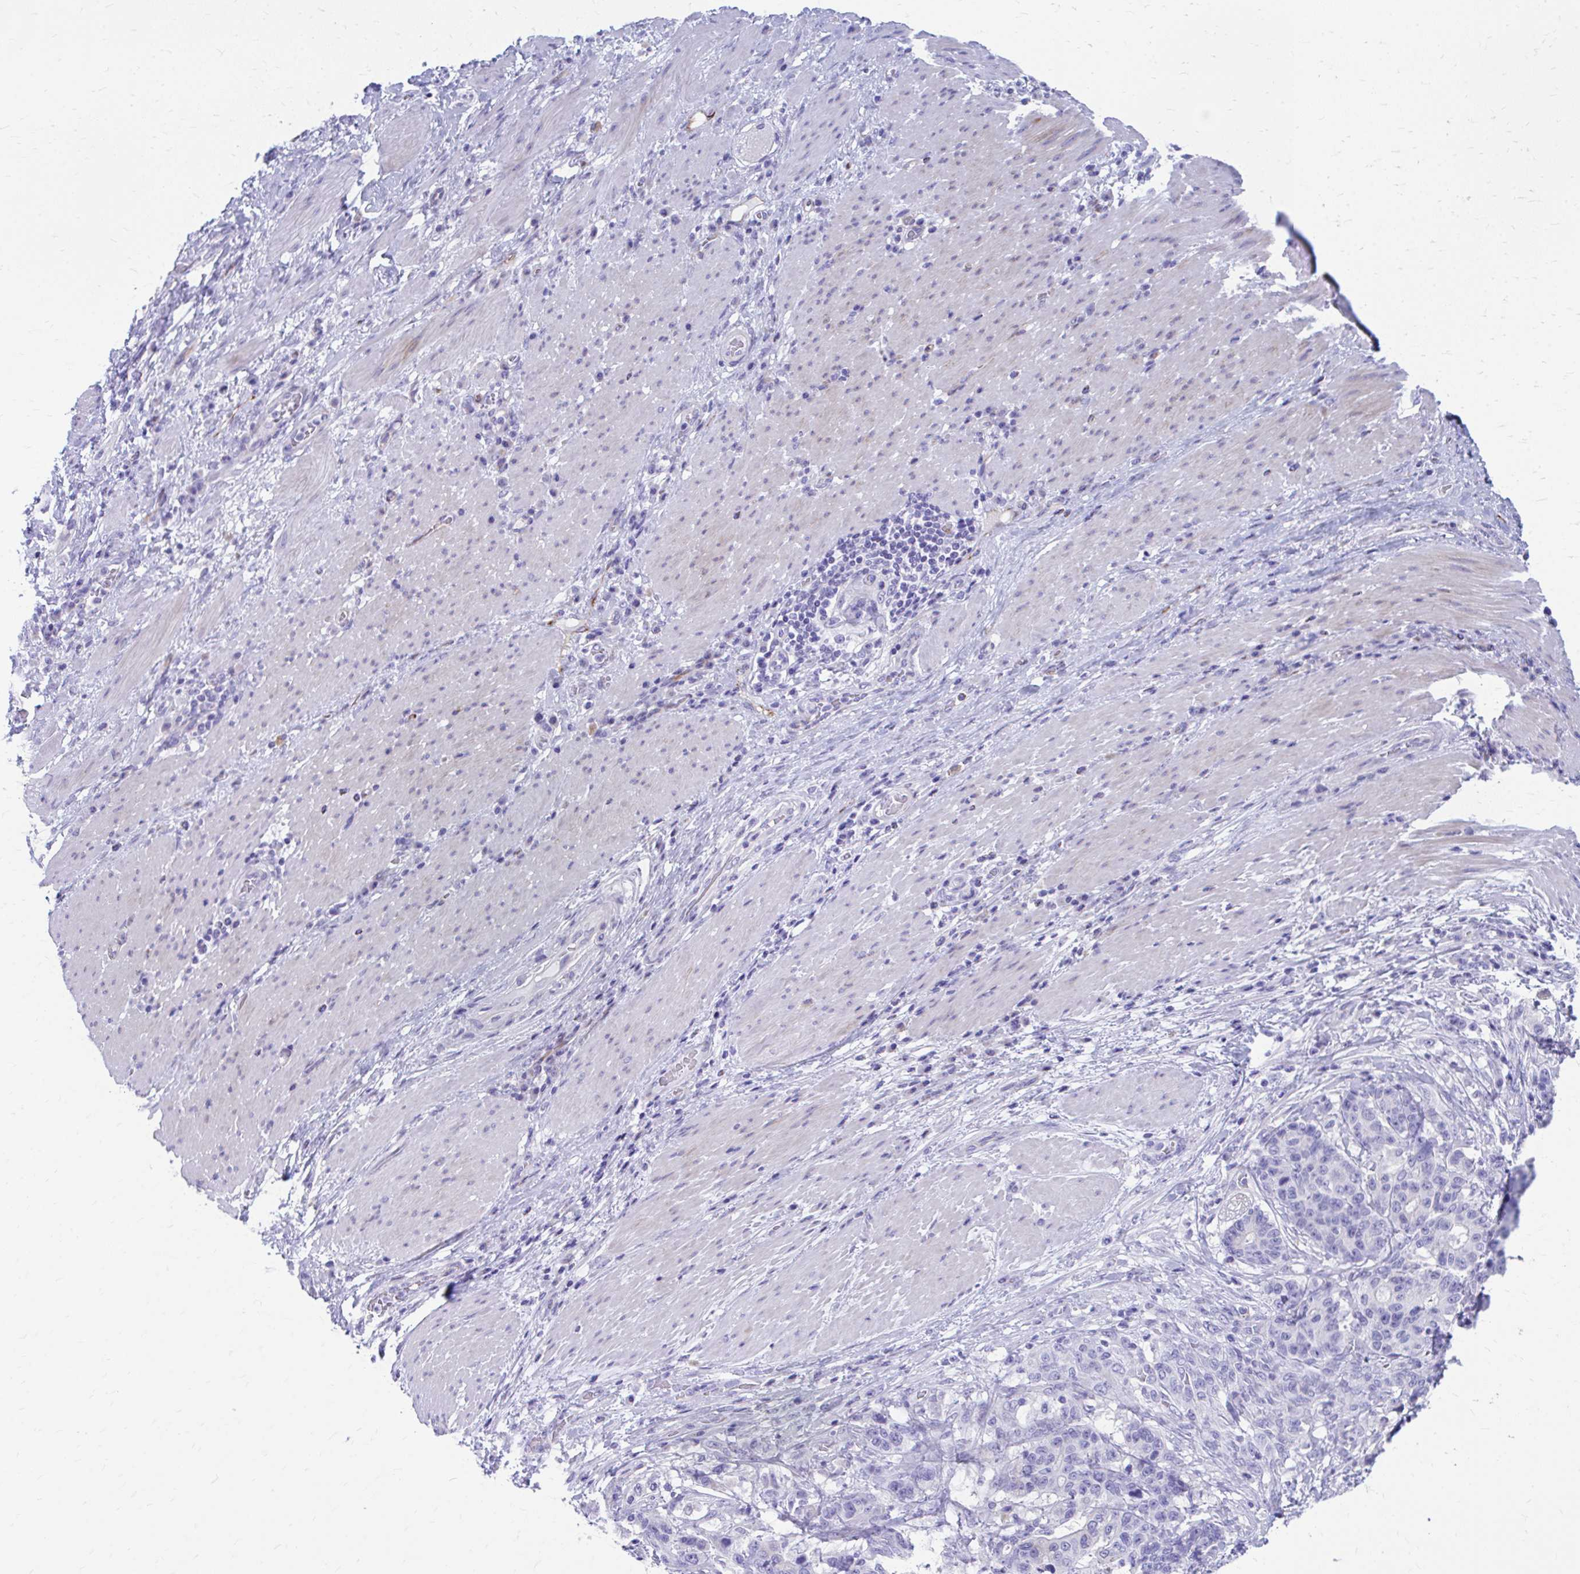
{"staining": {"intensity": "negative", "quantity": "none", "location": "none"}, "tissue": "stomach cancer", "cell_type": "Tumor cells", "image_type": "cancer", "snomed": [{"axis": "morphology", "description": "Normal tissue, NOS"}, {"axis": "morphology", "description": "Adenocarcinoma, NOS"}, {"axis": "topography", "description": "Stomach"}], "caption": "A high-resolution photomicrograph shows immunohistochemistry staining of stomach cancer, which exhibits no significant staining in tumor cells. (Brightfield microscopy of DAB immunohistochemistry at high magnification).", "gene": "KRIT1", "patient": {"sex": "female", "age": 64}}